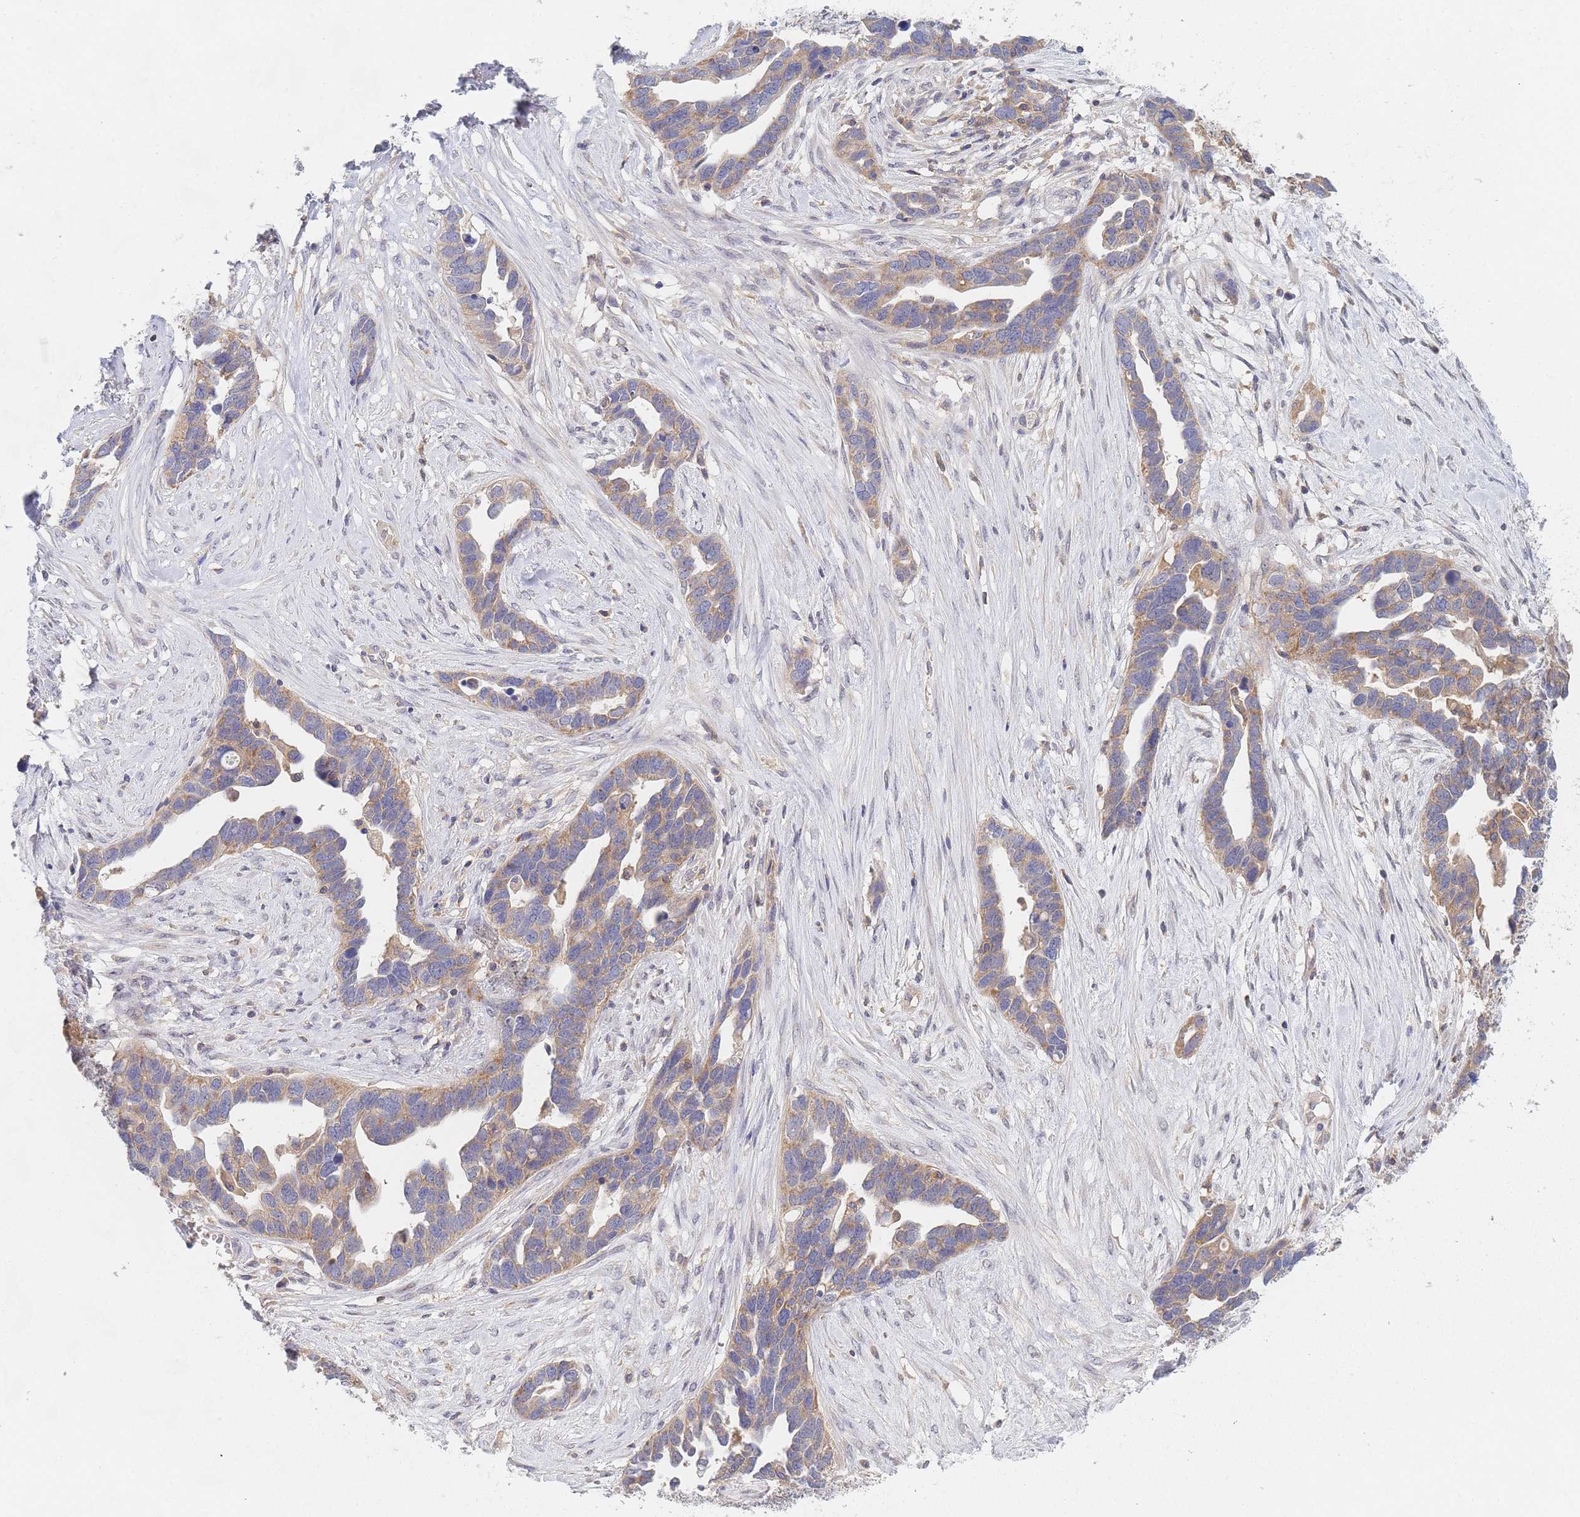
{"staining": {"intensity": "moderate", "quantity": ">75%", "location": "cytoplasmic/membranous"}, "tissue": "ovarian cancer", "cell_type": "Tumor cells", "image_type": "cancer", "snomed": [{"axis": "morphology", "description": "Cystadenocarcinoma, serous, NOS"}, {"axis": "topography", "description": "Ovary"}], "caption": "Protein expression analysis of human ovarian serous cystadenocarcinoma reveals moderate cytoplasmic/membranous positivity in about >75% of tumor cells.", "gene": "PPP6C", "patient": {"sex": "female", "age": 54}}